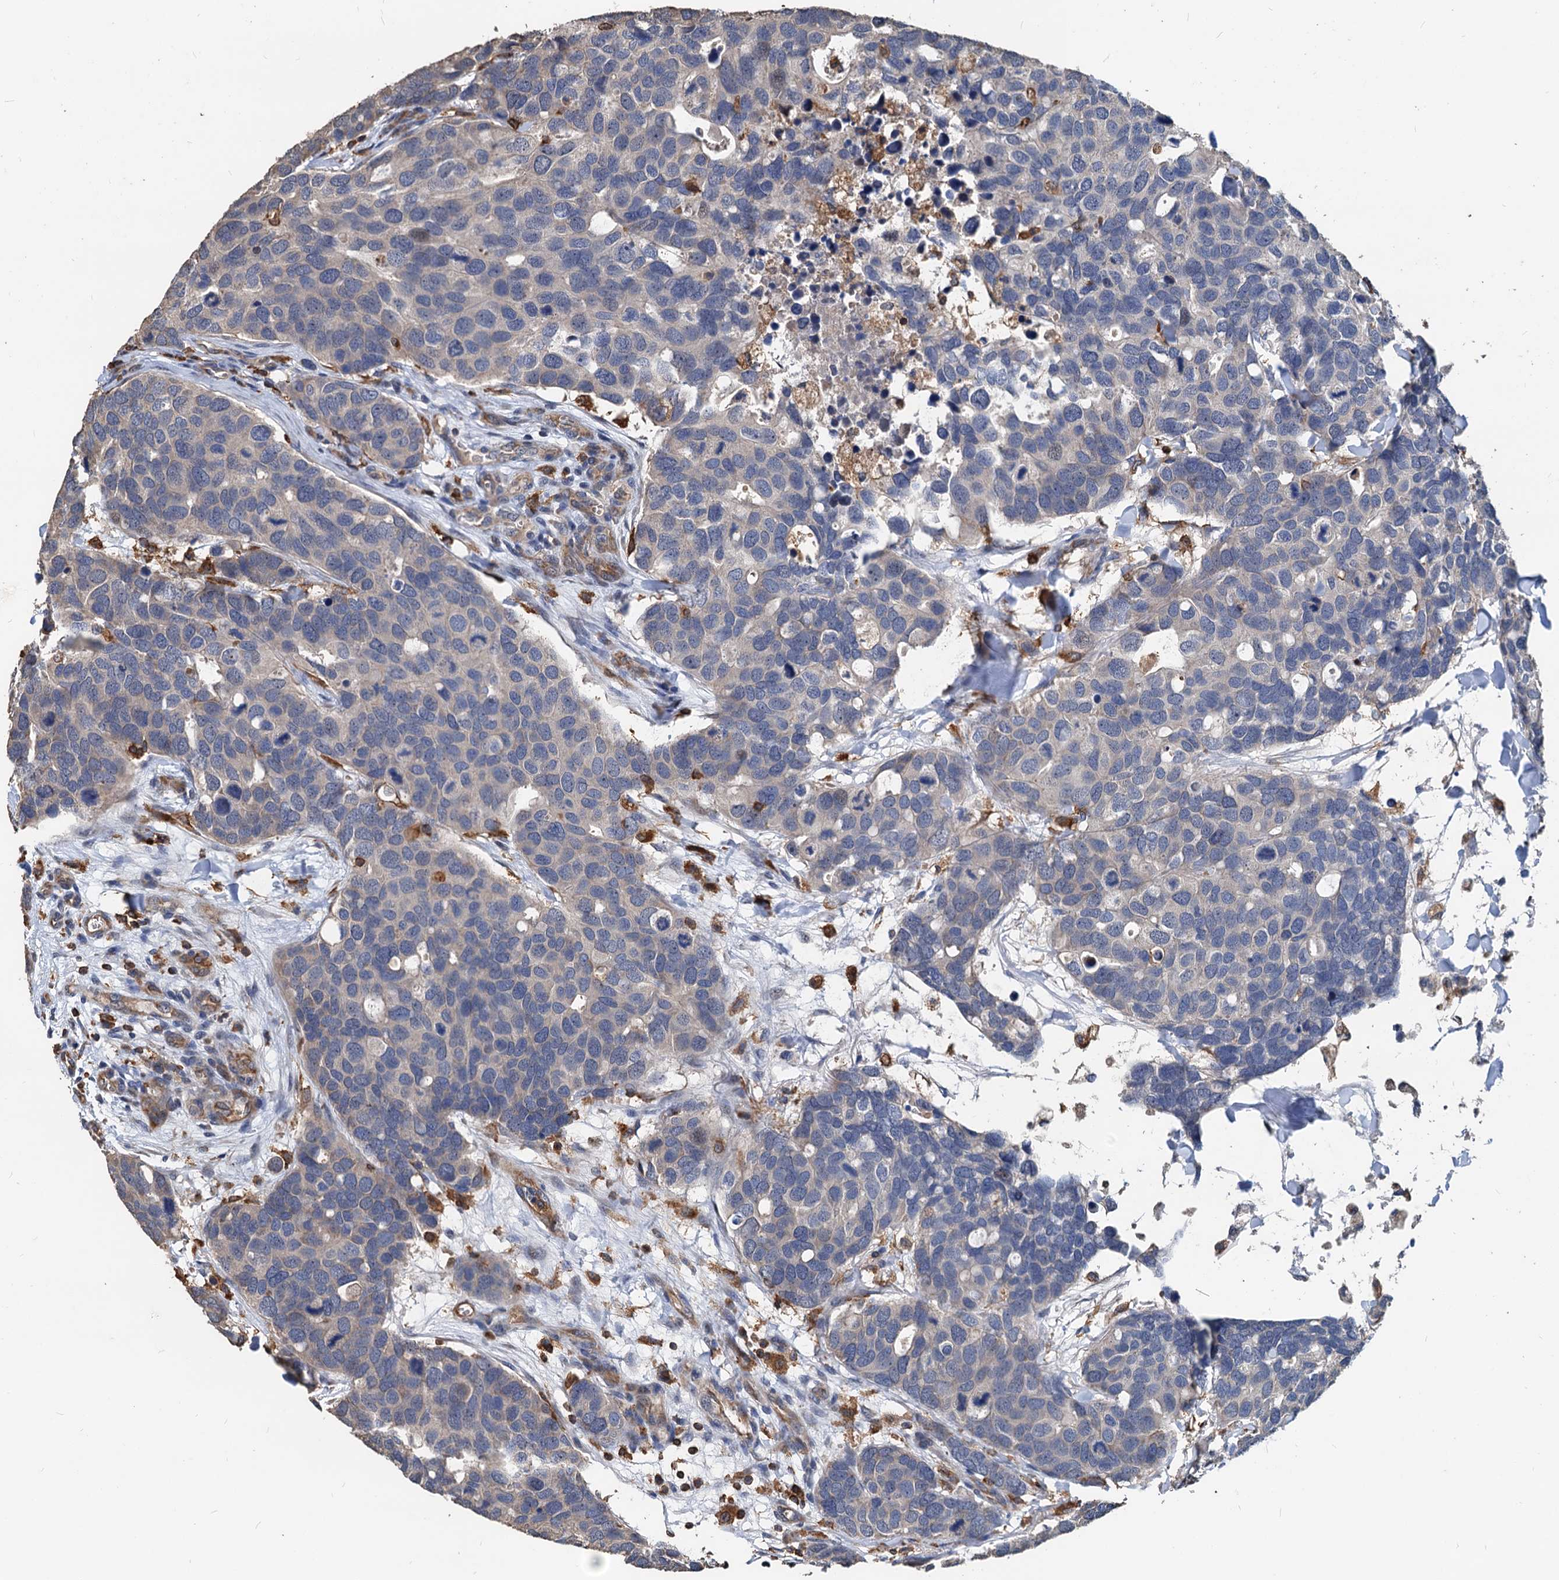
{"staining": {"intensity": "negative", "quantity": "none", "location": "none"}, "tissue": "breast cancer", "cell_type": "Tumor cells", "image_type": "cancer", "snomed": [{"axis": "morphology", "description": "Duct carcinoma"}, {"axis": "topography", "description": "Breast"}], "caption": "Immunohistochemistry (IHC) photomicrograph of breast infiltrating ductal carcinoma stained for a protein (brown), which demonstrates no expression in tumor cells.", "gene": "LCP2", "patient": {"sex": "female", "age": 83}}